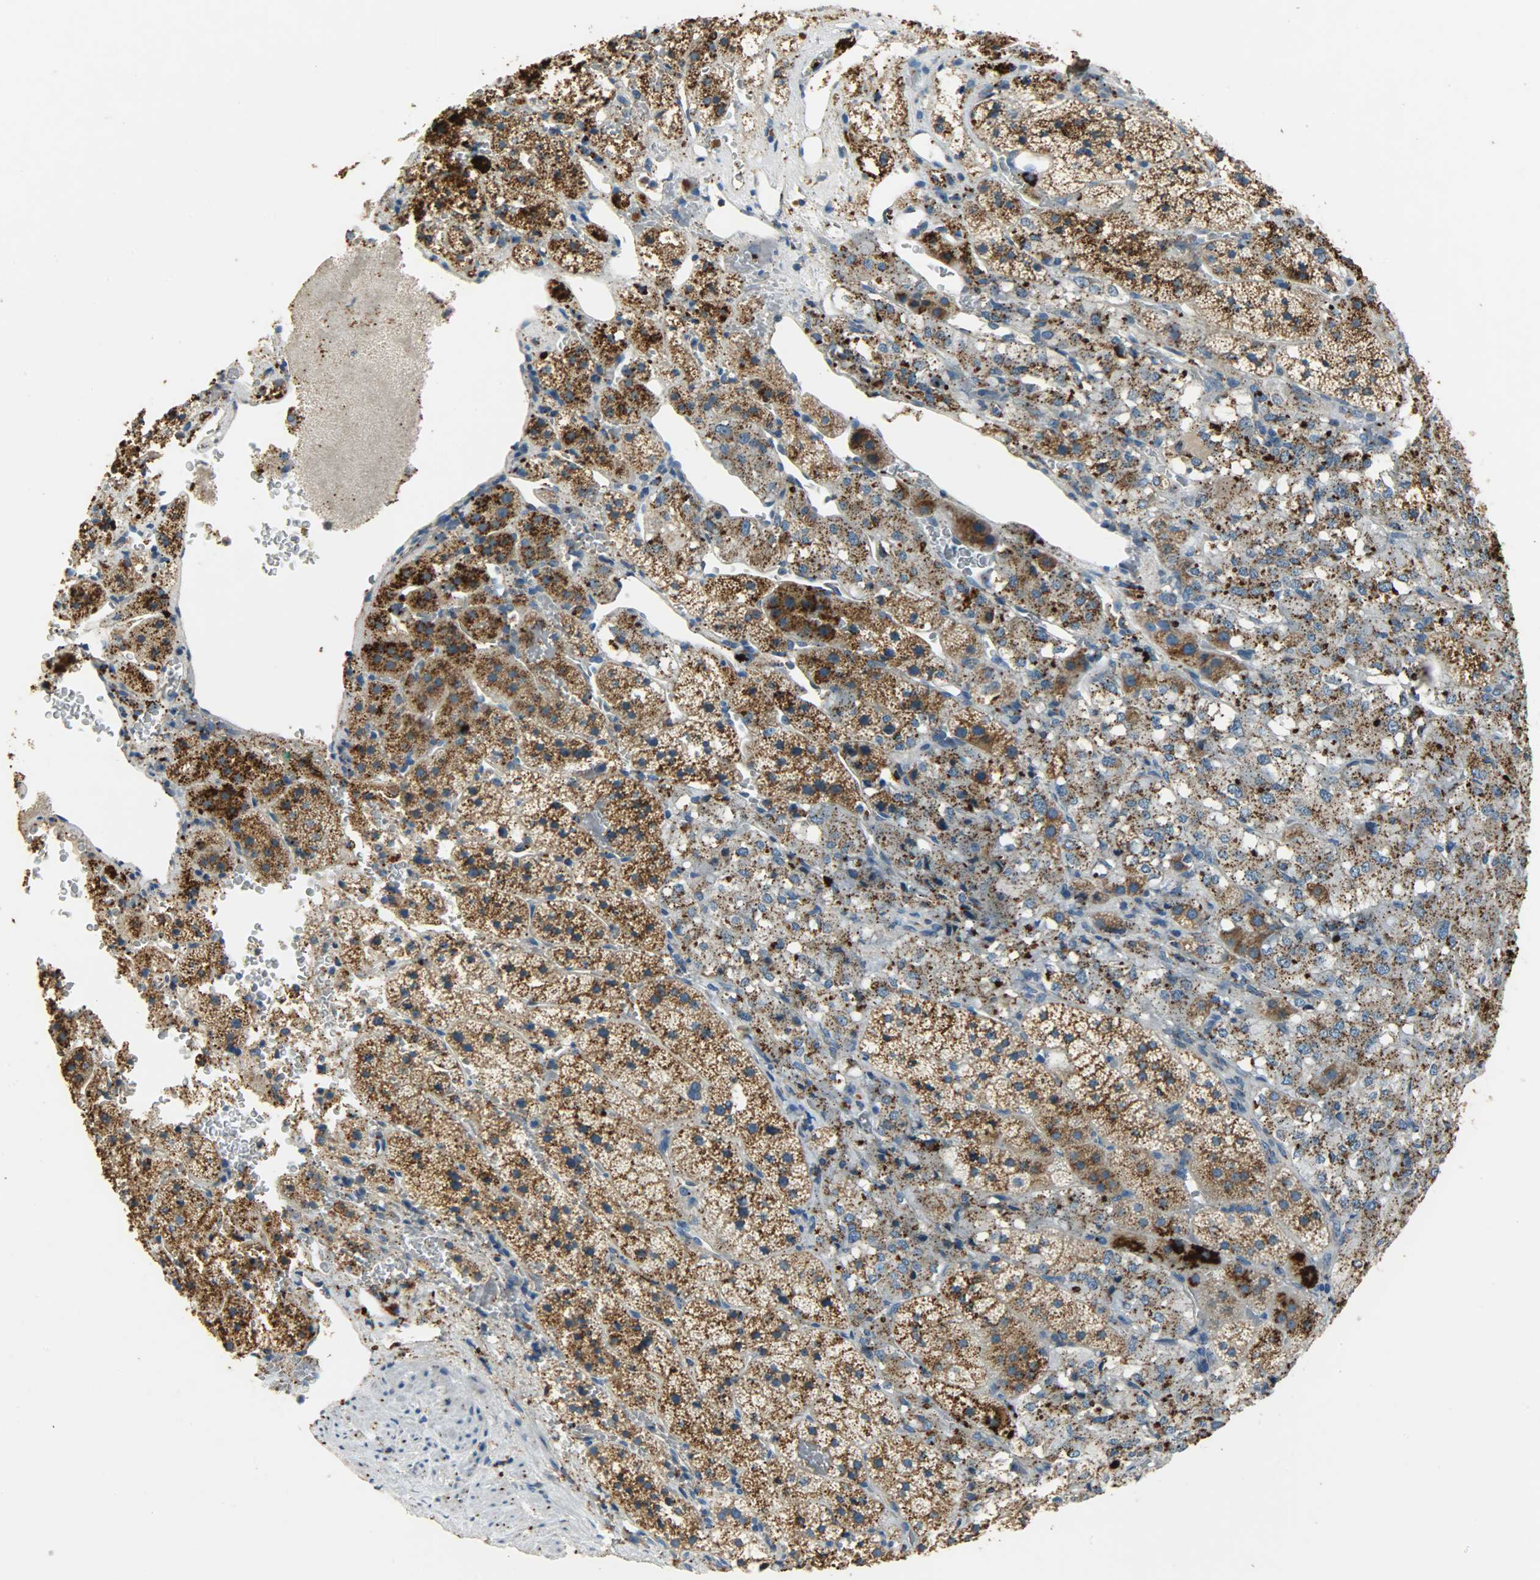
{"staining": {"intensity": "strong", "quantity": ">75%", "location": "cytoplasmic/membranous"}, "tissue": "adrenal gland", "cell_type": "Glandular cells", "image_type": "normal", "snomed": [{"axis": "morphology", "description": "Normal tissue, NOS"}, {"axis": "topography", "description": "Adrenal gland"}], "caption": "A photomicrograph of adrenal gland stained for a protein exhibits strong cytoplasmic/membranous brown staining in glandular cells.", "gene": "ASAH1", "patient": {"sex": "female", "age": 44}}